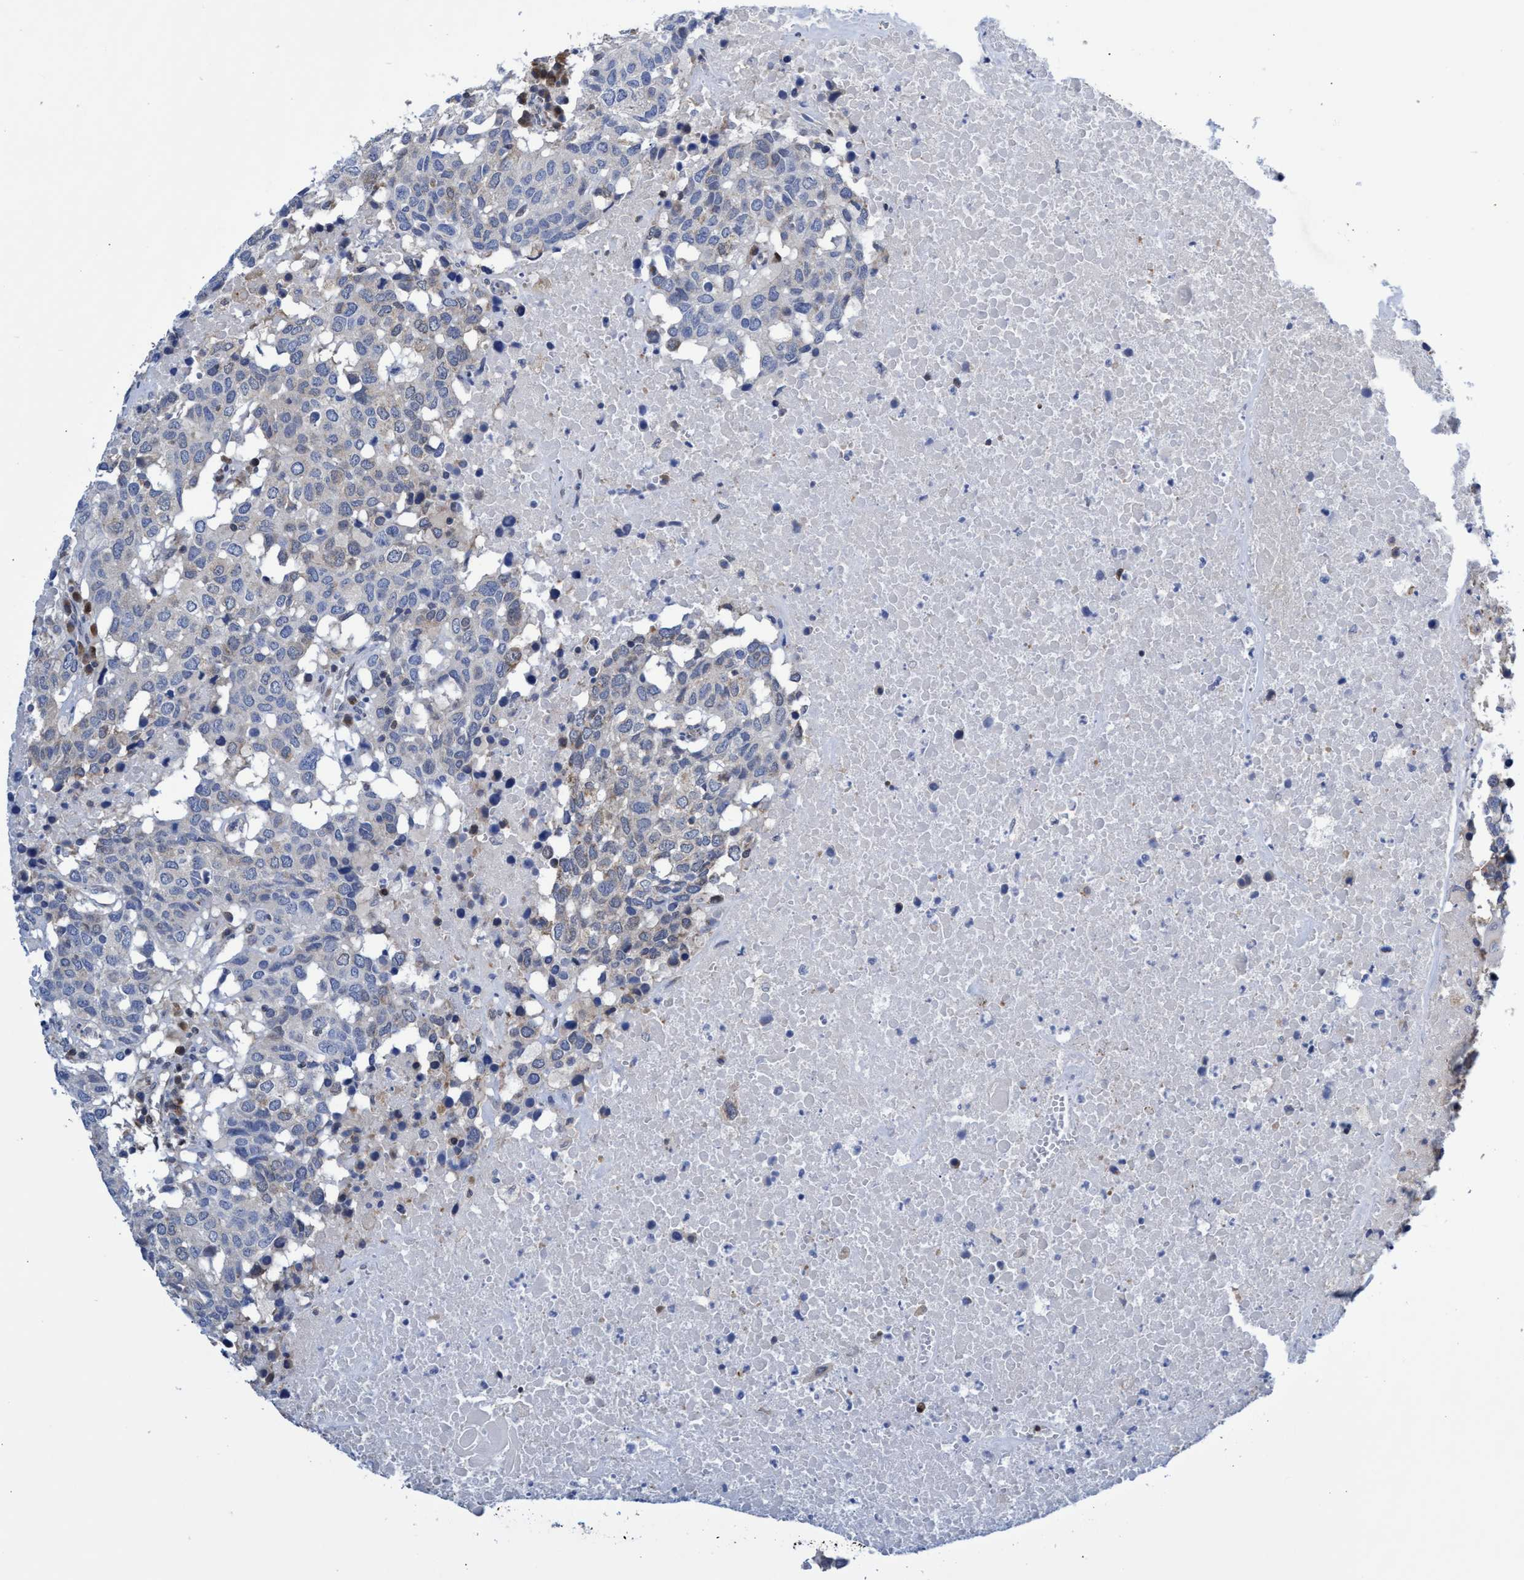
{"staining": {"intensity": "weak", "quantity": "<25%", "location": "cytoplasmic/membranous"}, "tissue": "head and neck cancer", "cell_type": "Tumor cells", "image_type": "cancer", "snomed": [{"axis": "morphology", "description": "Squamous cell carcinoma, NOS"}, {"axis": "topography", "description": "Head-Neck"}], "caption": "A micrograph of squamous cell carcinoma (head and neck) stained for a protein displays no brown staining in tumor cells.", "gene": "CRYZ", "patient": {"sex": "male", "age": 66}}